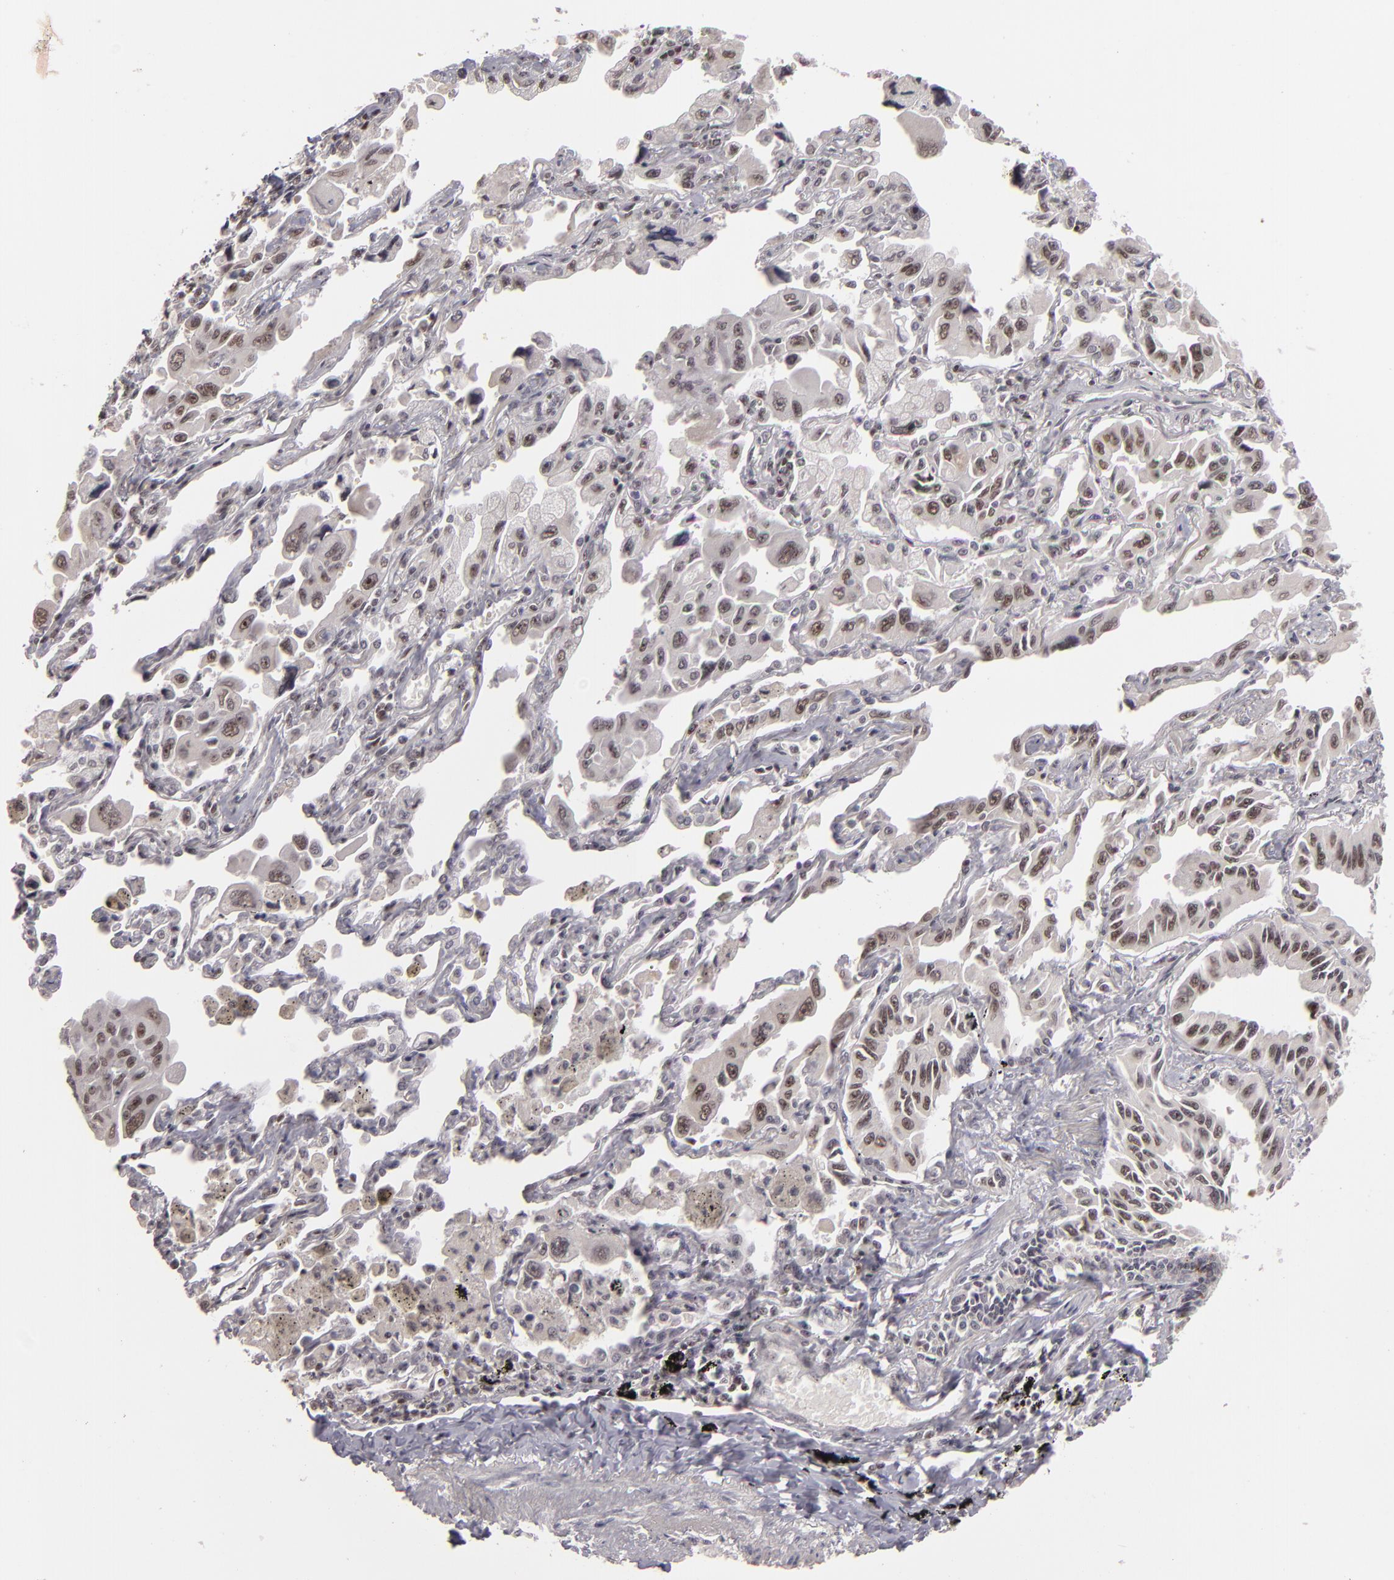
{"staining": {"intensity": "weak", "quantity": "<25%", "location": "cytoplasmic/membranous,nuclear"}, "tissue": "lung cancer", "cell_type": "Tumor cells", "image_type": "cancer", "snomed": [{"axis": "morphology", "description": "Adenocarcinoma, NOS"}, {"axis": "topography", "description": "Lung"}], "caption": "High magnification brightfield microscopy of lung cancer stained with DAB (brown) and counterstained with hematoxylin (blue): tumor cells show no significant staining. (DAB immunohistochemistry visualized using brightfield microscopy, high magnification).", "gene": "DAXX", "patient": {"sex": "male", "age": 64}}